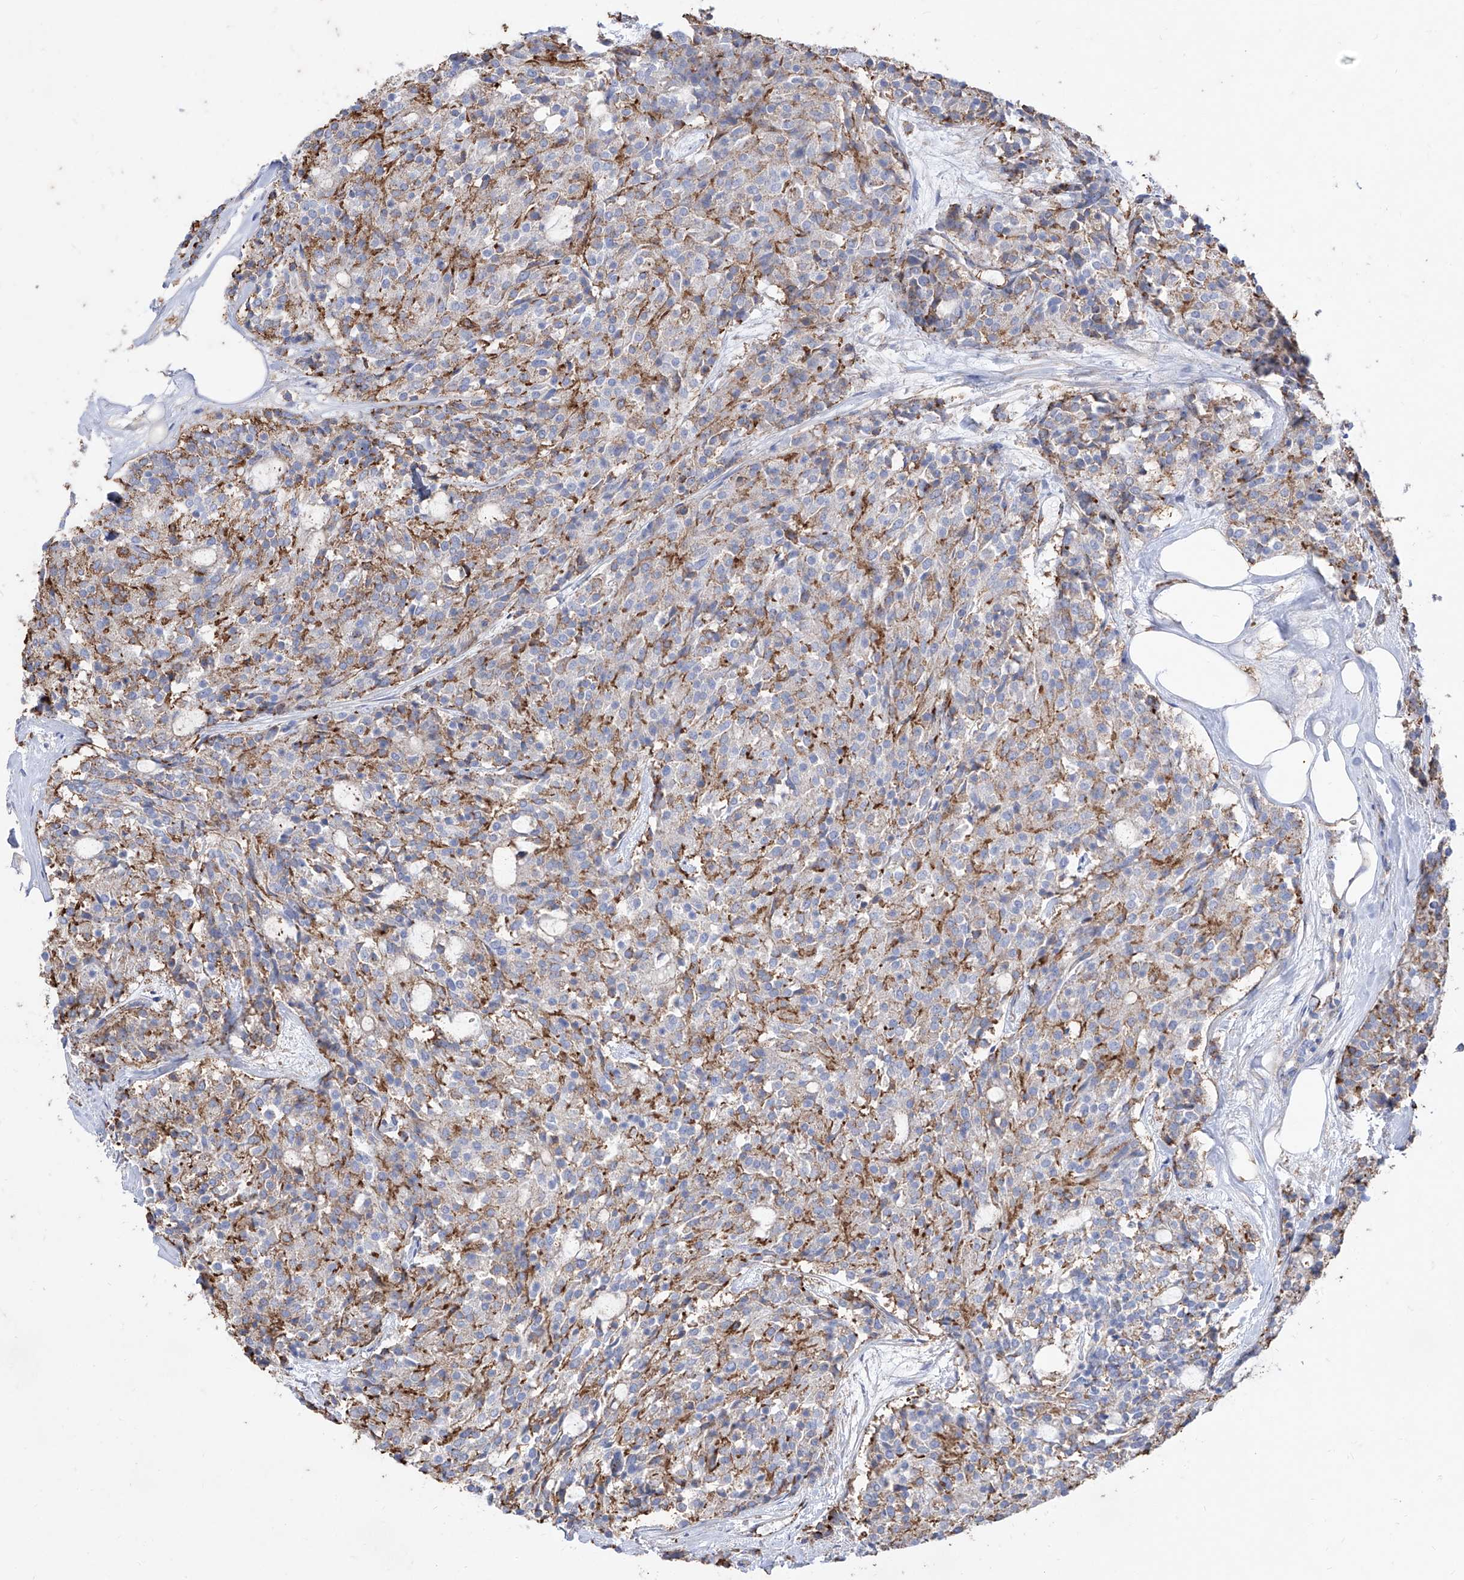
{"staining": {"intensity": "moderate", "quantity": "<25%", "location": "cytoplasmic/membranous"}, "tissue": "carcinoid", "cell_type": "Tumor cells", "image_type": "cancer", "snomed": [{"axis": "morphology", "description": "Carcinoid, malignant, NOS"}, {"axis": "topography", "description": "Pancreas"}], "caption": "The image exhibits a brown stain indicating the presence of a protein in the cytoplasmic/membranous of tumor cells in malignant carcinoid. The staining was performed using DAB (3,3'-diaminobenzidine), with brown indicating positive protein expression. Nuclei are stained blue with hematoxylin.", "gene": "C1orf74", "patient": {"sex": "female", "age": 54}}